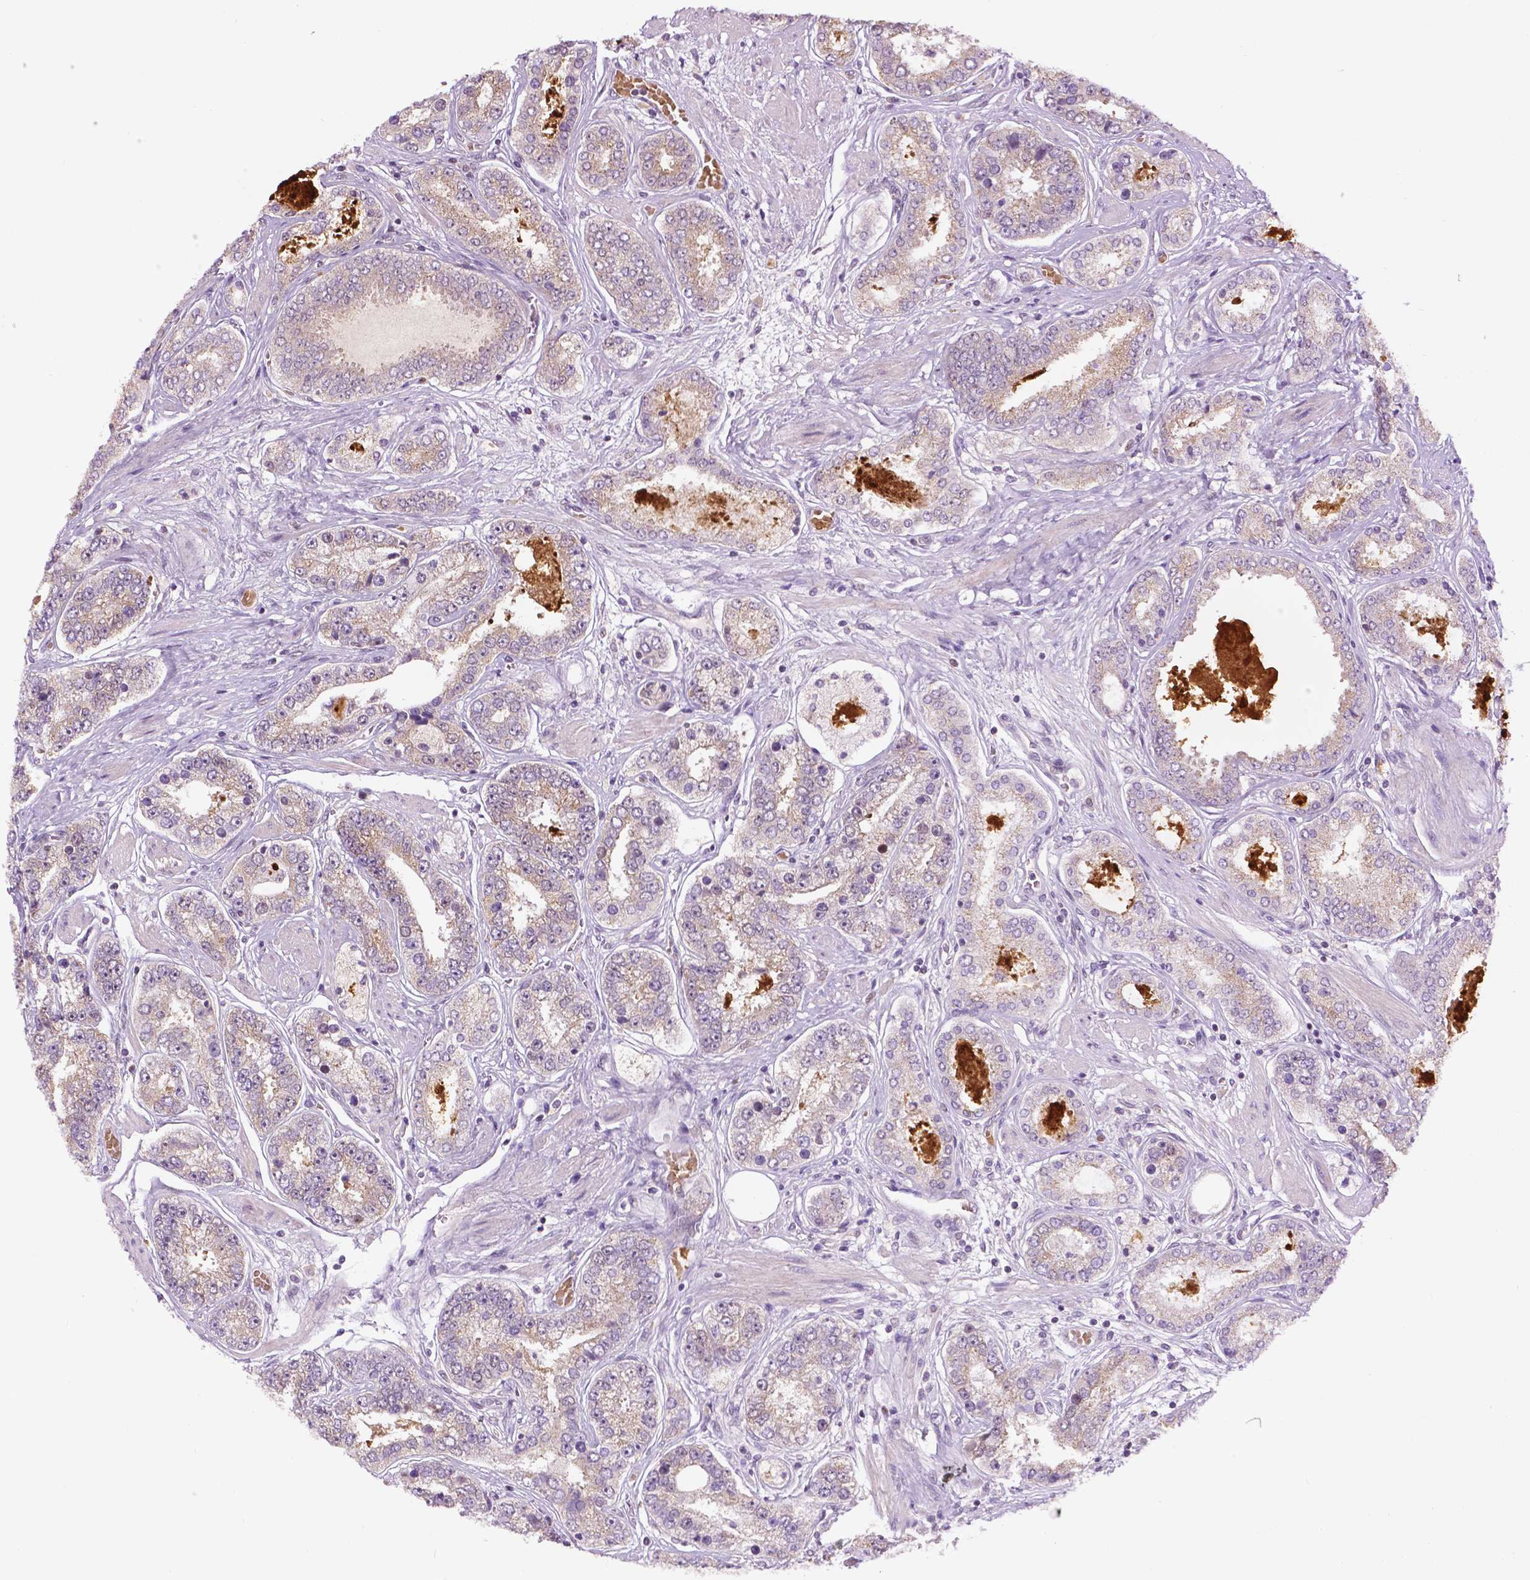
{"staining": {"intensity": "weak", "quantity": "<25%", "location": "cytoplasmic/membranous"}, "tissue": "prostate cancer", "cell_type": "Tumor cells", "image_type": "cancer", "snomed": [{"axis": "morphology", "description": "Adenocarcinoma, High grade"}, {"axis": "topography", "description": "Prostate"}], "caption": "High power microscopy micrograph of an IHC micrograph of high-grade adenocarcinoma (prostate), revealing no significant expression in tumor cells.", "gene": "ZNF41", "patient": {"sex": "male", "age": 63}}